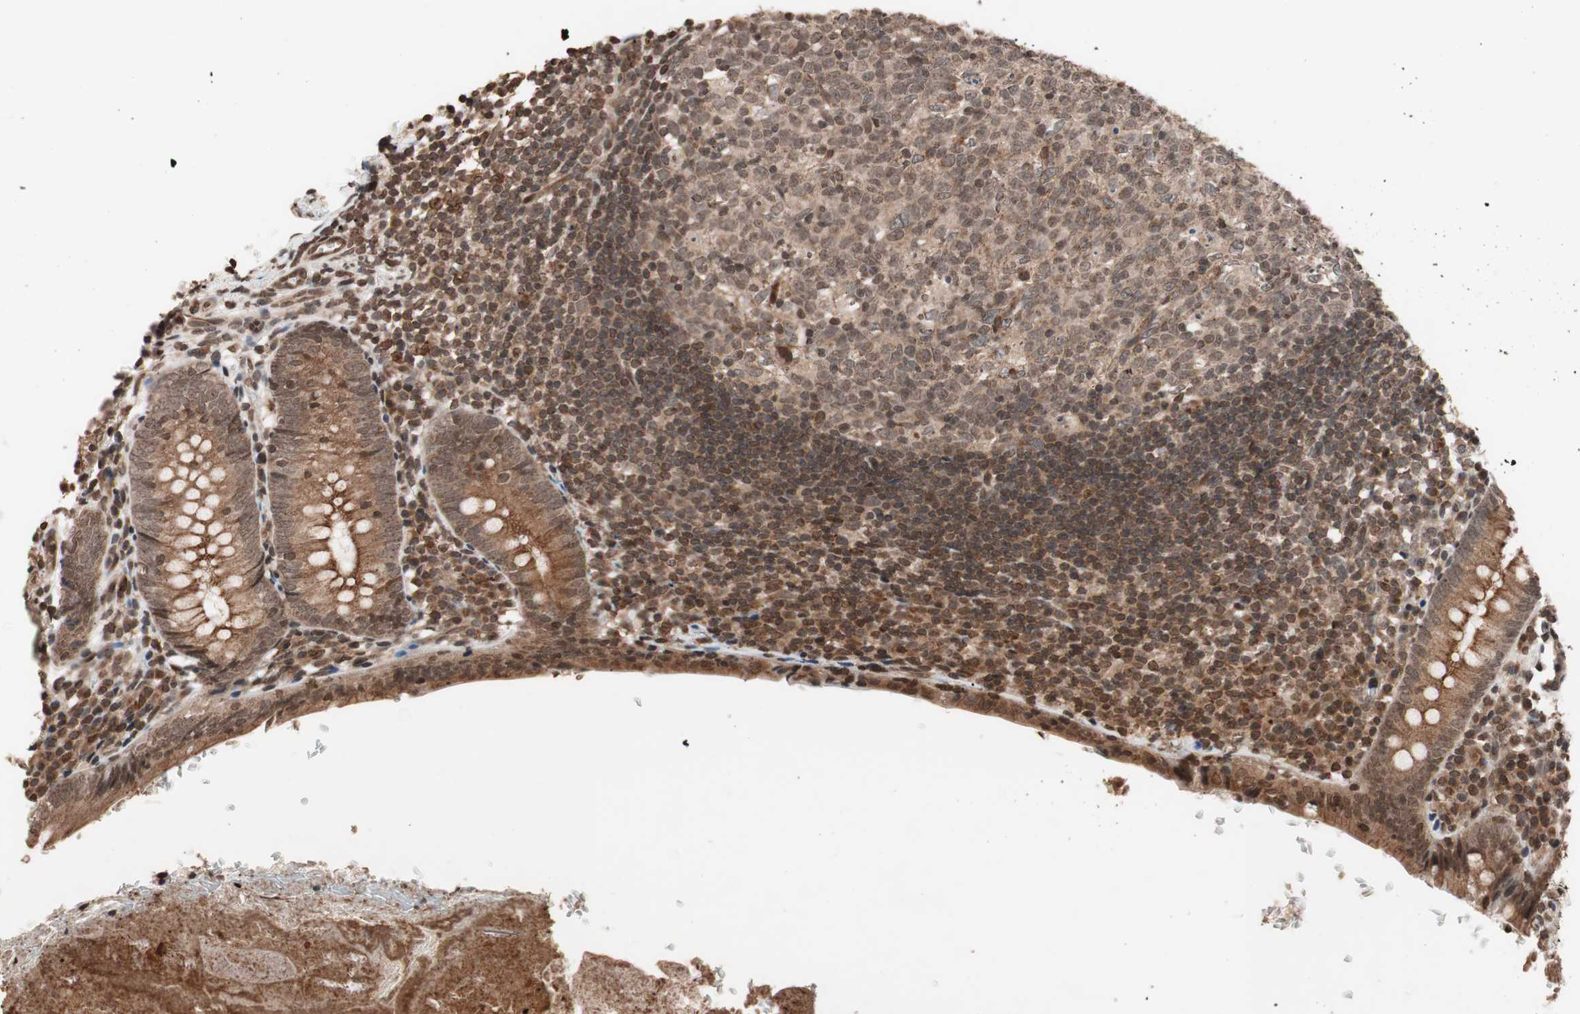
{"staining": {"intensity": "moderate", "quantity": ">75%", "location": "cytoplasmic/membranous"}, "tissue": "appendix", "cell_type": "Glandular cells", "image_type": "normal", "snomed": [{"axis": "morphology", "description": "Normal tissue, NOS"}, {"axis": "topography", "description": "Appendix"}], "caption": "Appendix stained for a protein (brown) exhibits moderate cytoplasmic/membranous positive positivity in approximately >75% of glandular cells.", "gene": "ZFC3H1", "patient": {"sex": "female", "age": 10}}